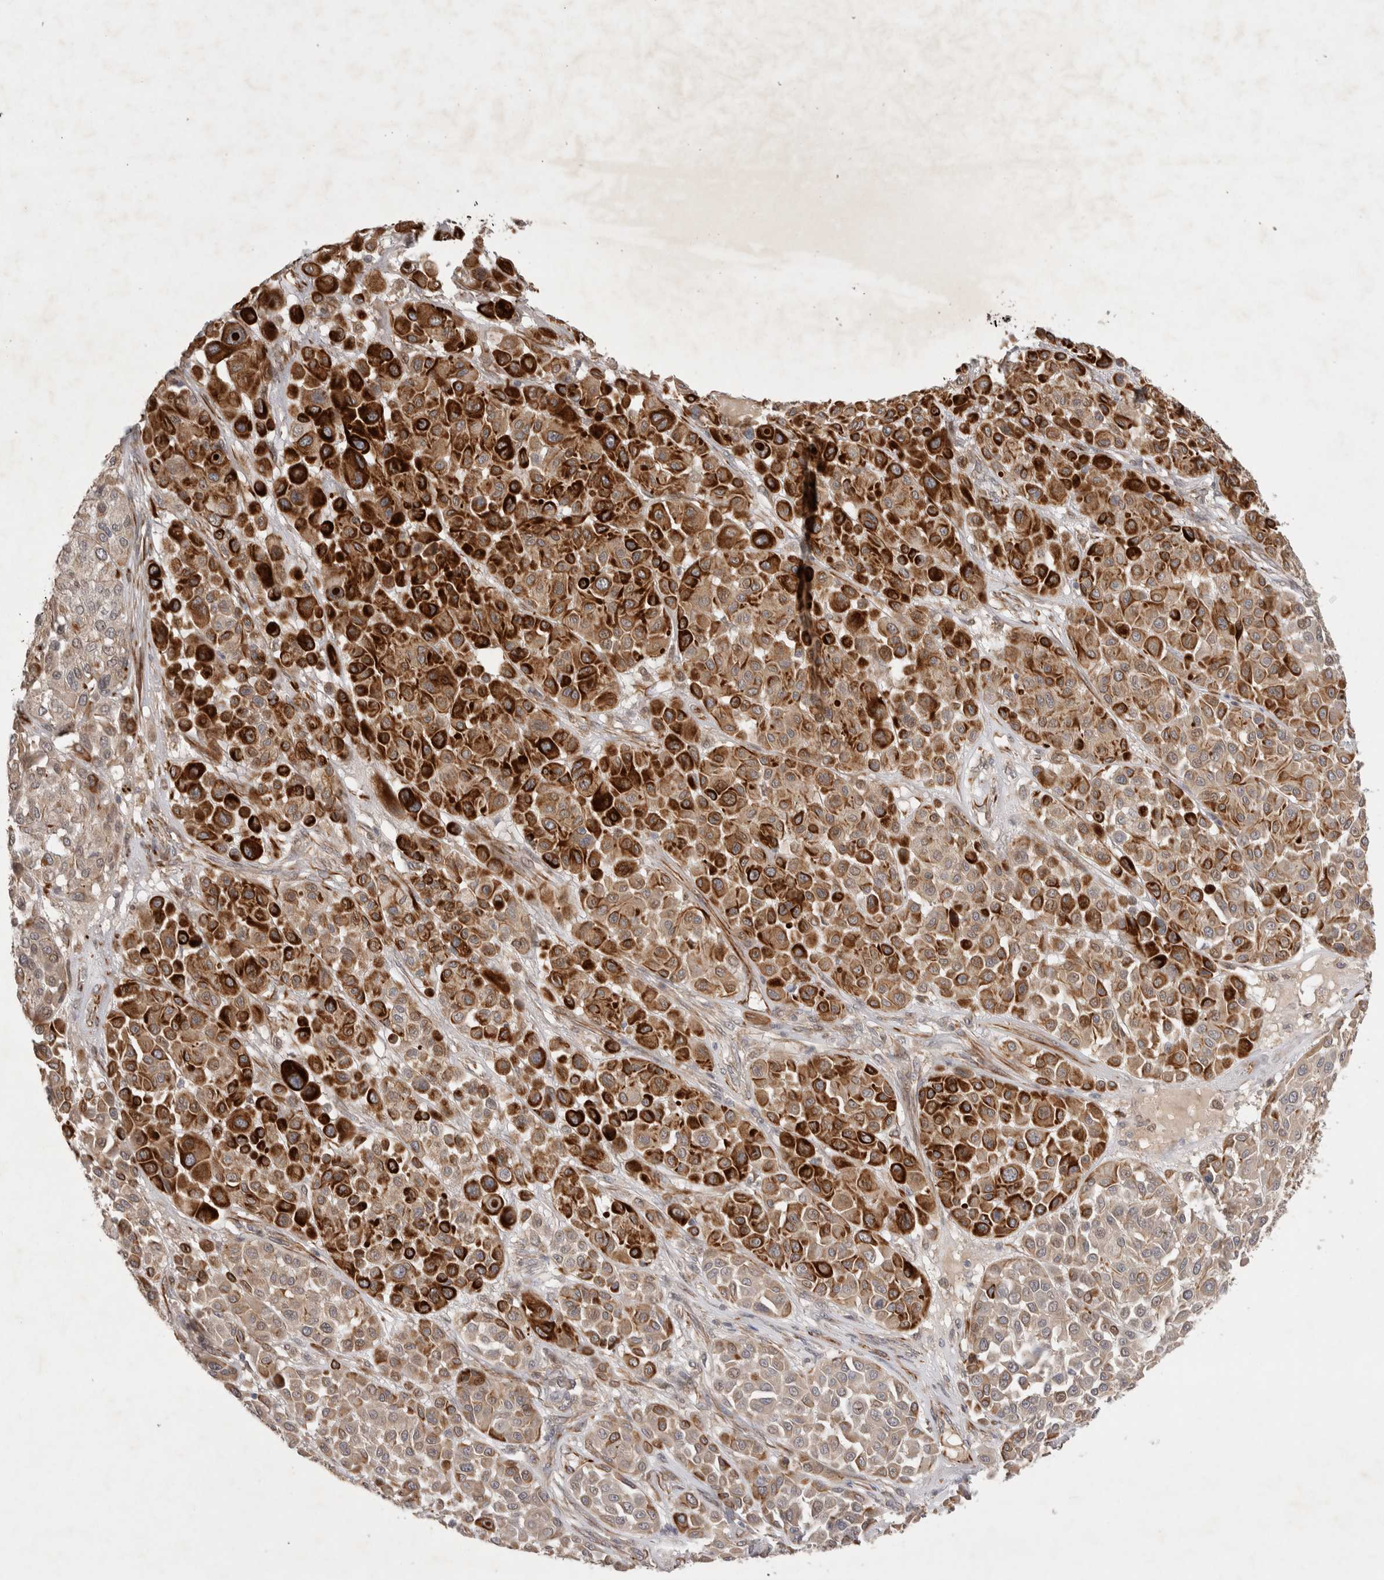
{"staining": {"intensity": "moderate", "quantity": ">75%", "location": "cytoplasmic/membranous"}, "tissue": "melanoma", "cell_type": "Tumor cells", "image_type": "cancer", "snomed": [{"axis": "morphology", "description": "Malignant melanoma, Metastatic site"}, {"axis": "topography", "description": "Soft tissue"}], "caption": "Malignant melanoma (metastatic site) stained with a brown dye exhibits moderate cytoplasmic/membranous positive positivity in approximately >75% of tumor cells.", "gene": "NMU", "patient": {"sex": "male", "age": 41}}